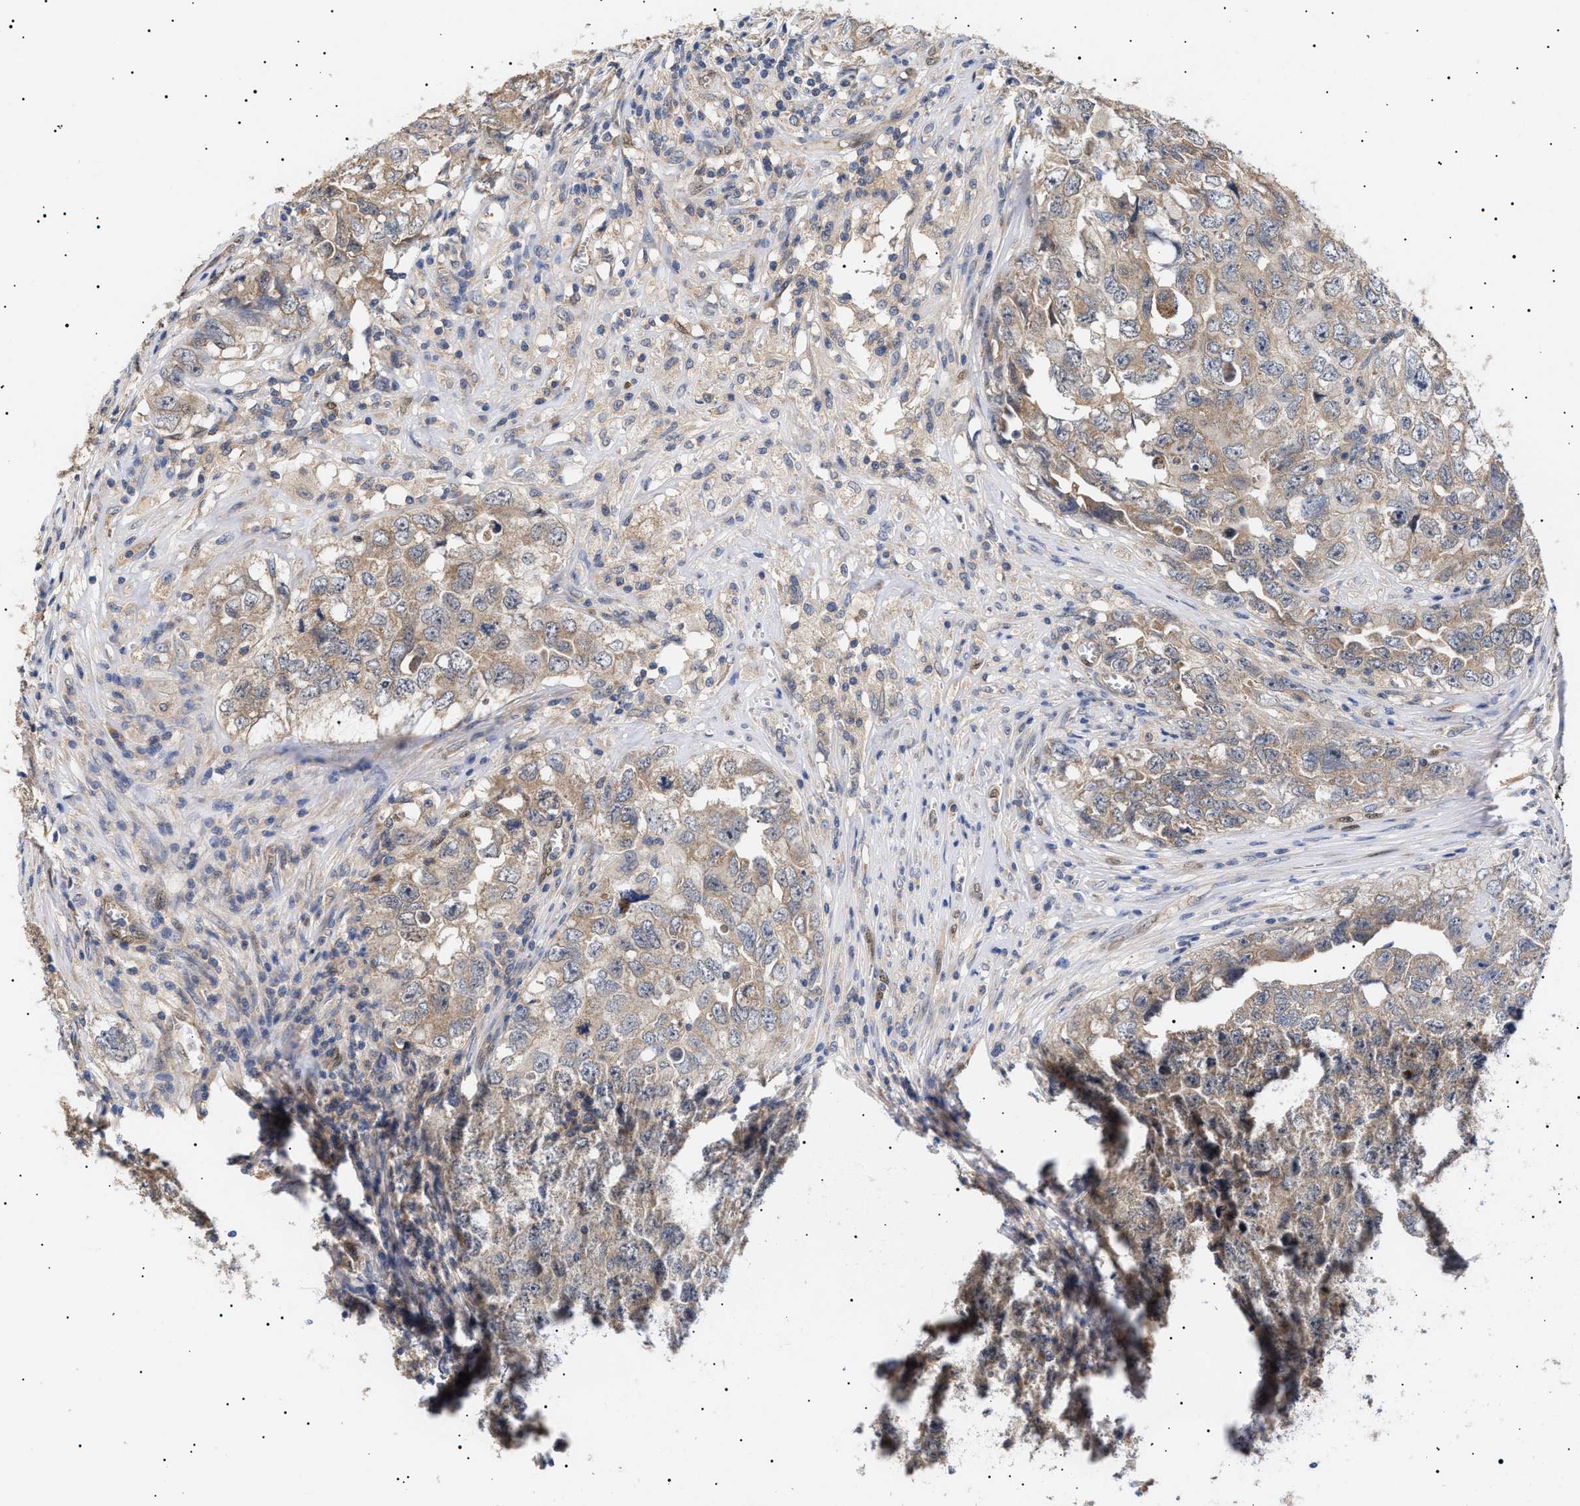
{"staining": {"intensity": "weak", "quantity": ">75%", "location": "cytoplasmic/membranous"}, "tissue": "testis cancer", "cell_type": "Tumor cells", "image_type": "cancer", "snomed": [{"axis": "morphology", "description": "Seminoma, NOS"}, {"axis": "morphology", "description": "Carcinoma, Embryonal, NOS"}, {"axis": "topography", "description": "Testis"}], "caption": "The photomicrograph displays immunohistochemical staining of testis cancer (seminoma). There is weak cytoplasmic/membranous staining is identified in approximately >75% of tumor cells. (DAB (3,3'-diaminobenzidine) IHC, brown staining for protein, blue staining for nuclei).", "gene": "KRBA1", "patient": {"sex": "male", "age": 43}}